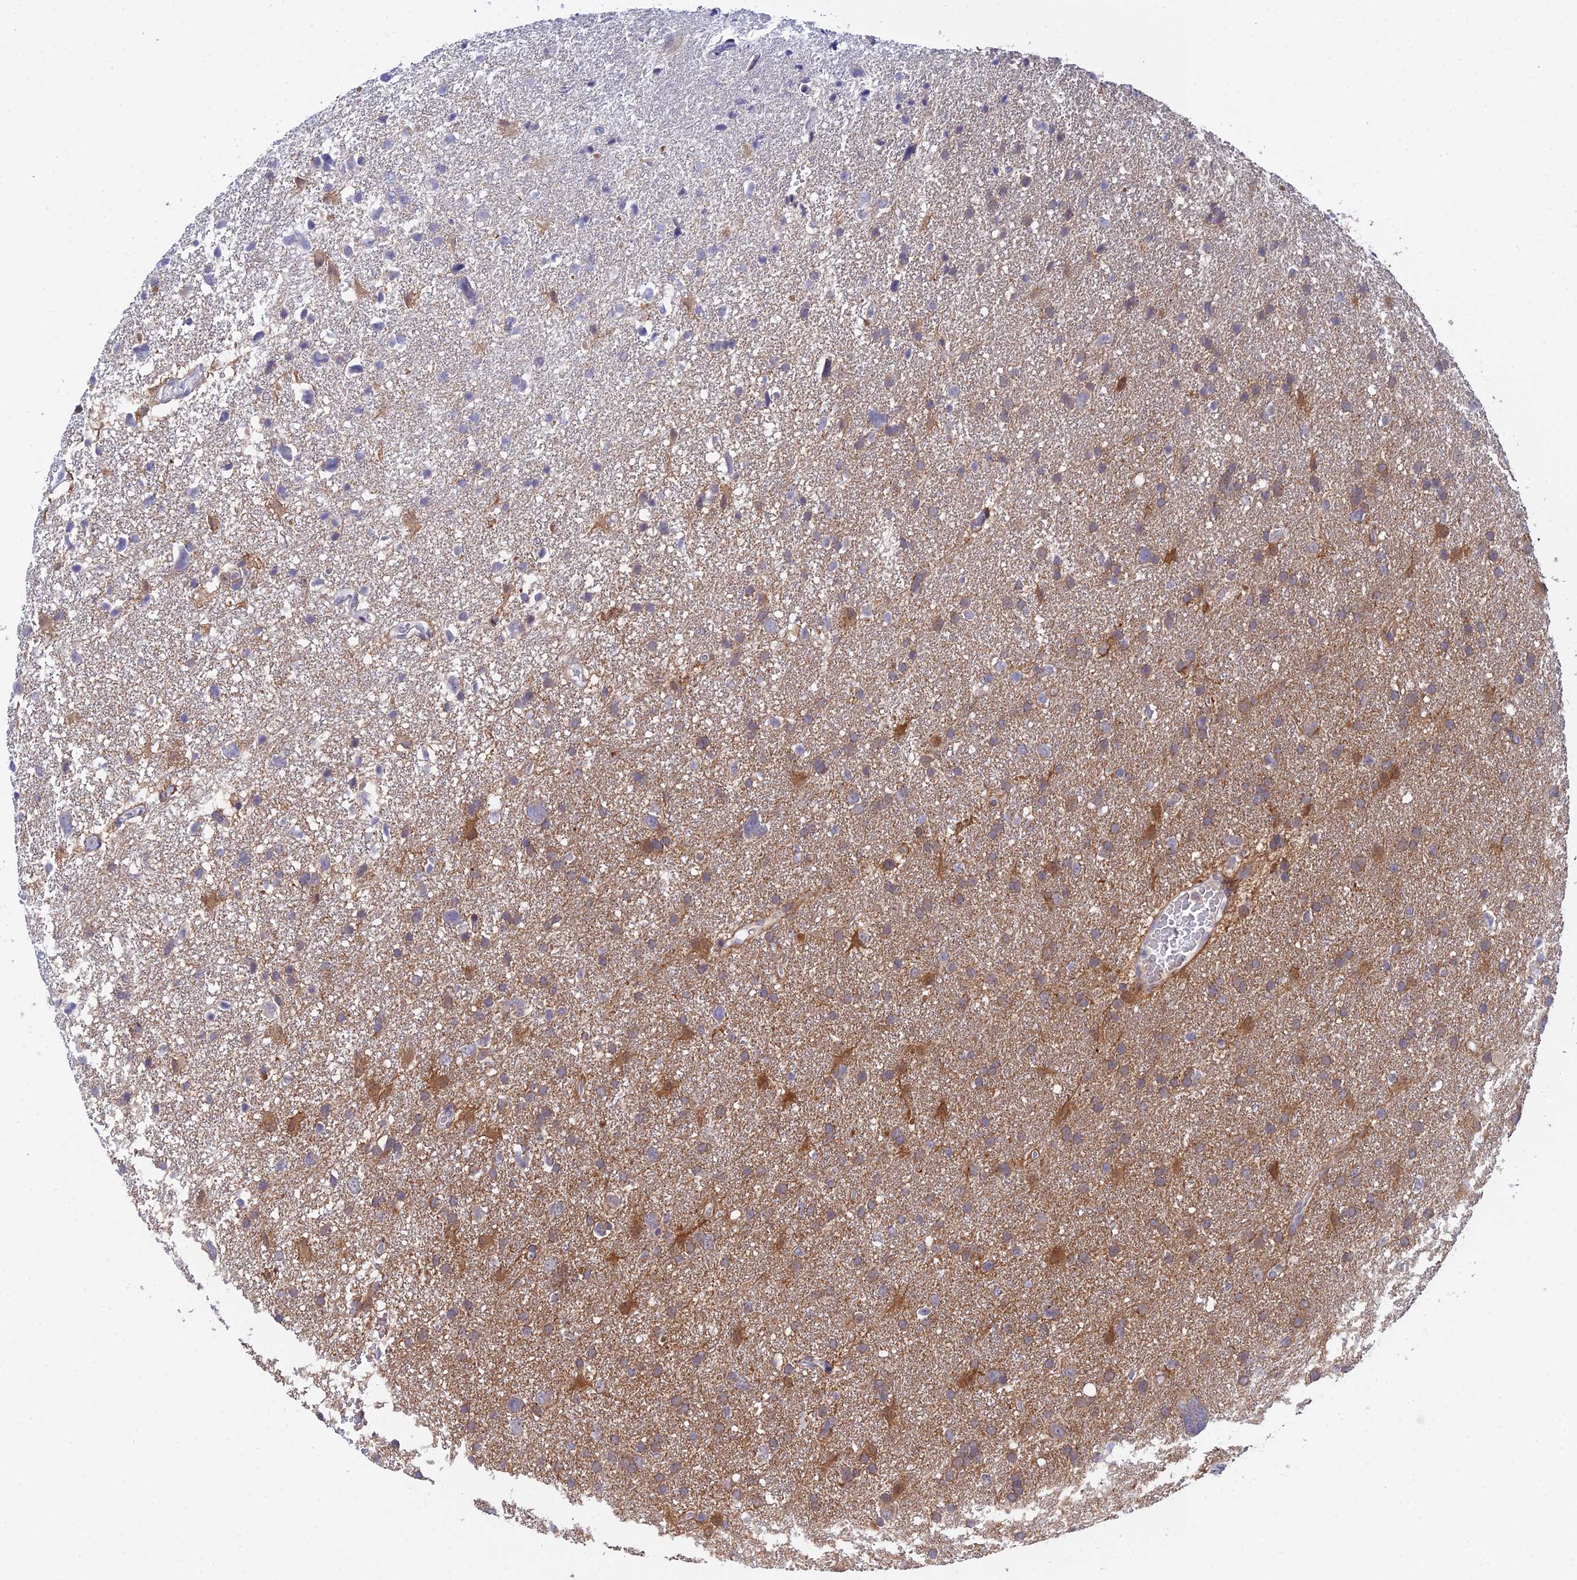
{"staining": {"intensity": "moderate", "quantity": "<25%", "location": "cytoplasmic/membranous"}, "tissue": "glioma", "cell_type": "Tumor cells", "image_type": "cancer", "snomed": [{"axis": "morphology", "description": "Glioma, malignant, High grade"}, {"axis": "topography", "description": "Brain"}], "caption": "Immunohistochemical staining of glioma shows low levels of moderate cytoplasmic/membranous protein staining in about <25% of tumor cells.", "gene": "ELOA2", "patient": {"sex": "male", "age": 61}}